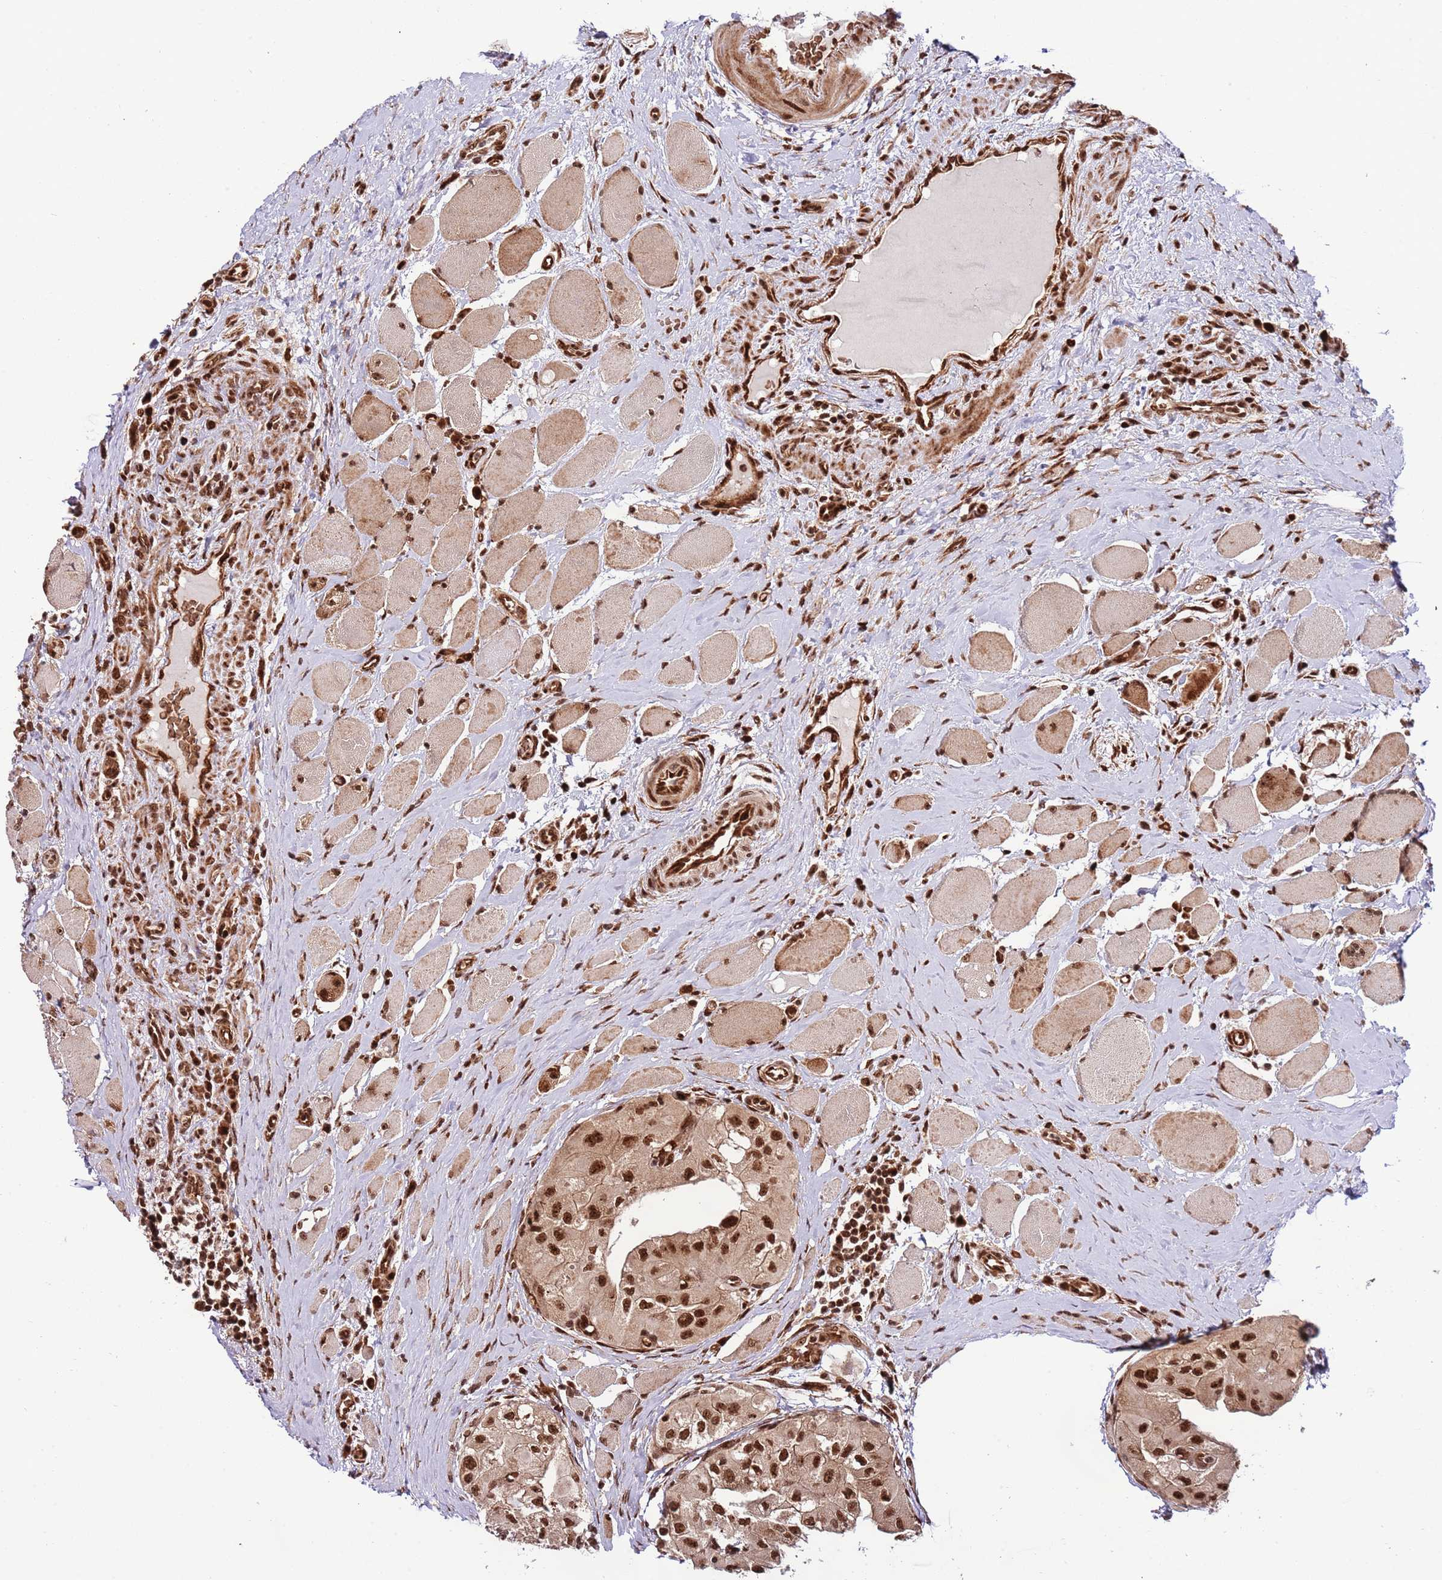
{"staining": {"intensity": "strong", "quantity": ">75%", "location": "nuclear"}, "tissue": "thyroid cancer", "cell_type": "Tumor cells", "image_type": "cancer", "snomed": [{"axis": "morphology", "description": "Papillary adenocarcinoma, NOS"}, {"axis": "topography", "description": "Thyroid gland"}], "caption": "Protein staining shows strong nuclear staining in approximately >75% of tumor cells in thyroid papillary adenocarcinoma.", "gene": "RIF1", "patient": {"sex": "female", "age": 59}}